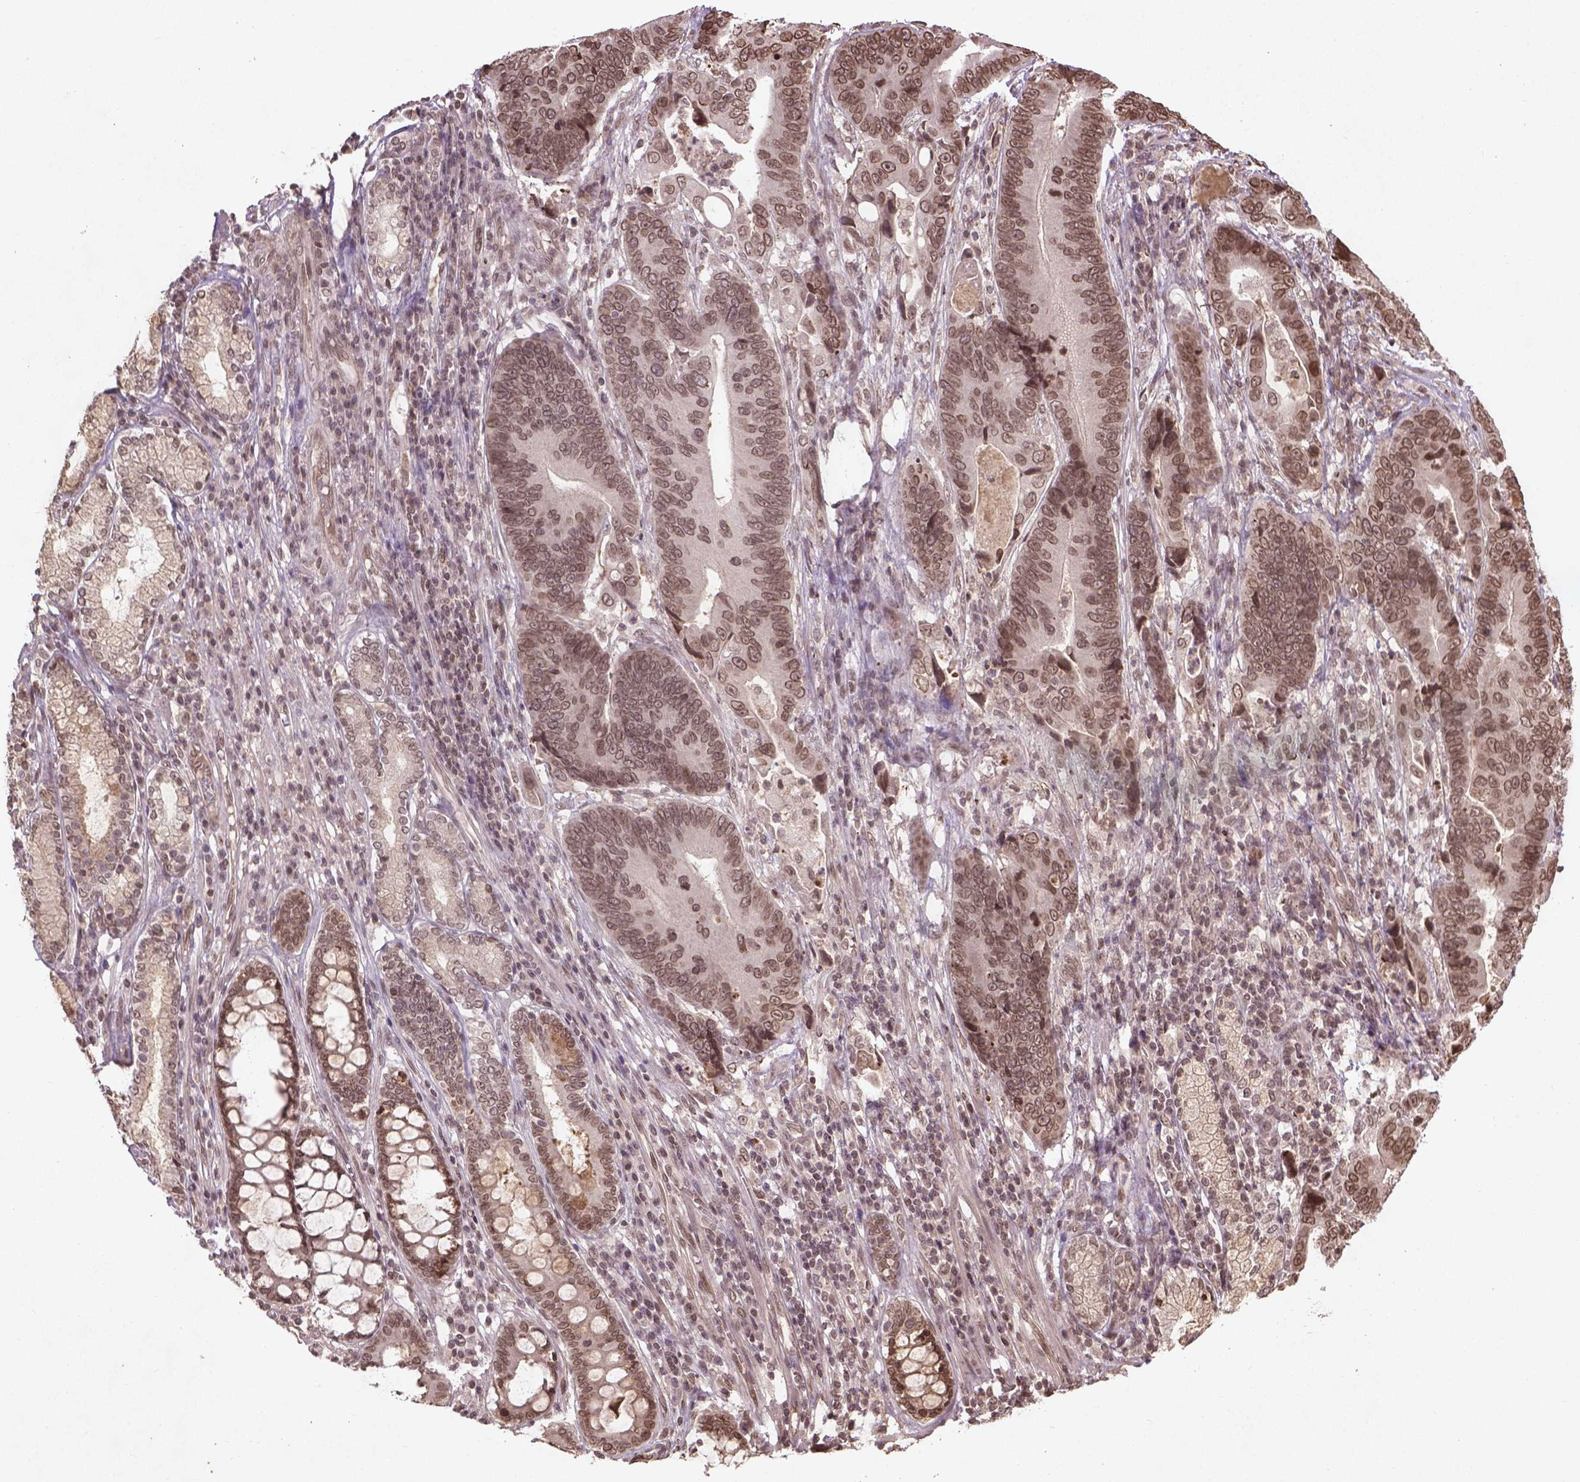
{"staining": {"intensity": "moderate", "quantity": ">75%", "location": "nuclear"}, "tissue": "stomach cancer", "cell_type": "Tumor cells", "image_type": "cancer", "snomed": [{"axis": "morphology", "description": "Adenocarcinoma, NOS"}, {"axis": "topography", "description": "Stomach"}], "caption": "Immunohistochemistry (IHC) of human adenocarcinoma (stomach) exhibits medium levels of moderate nuclear expression in about >75% of tumor cells. (DAB IHC, brown staining for protein, blue staining for nuclei).", "gene": "BANF1", "patient": {"sex": "male", "age": 84}}